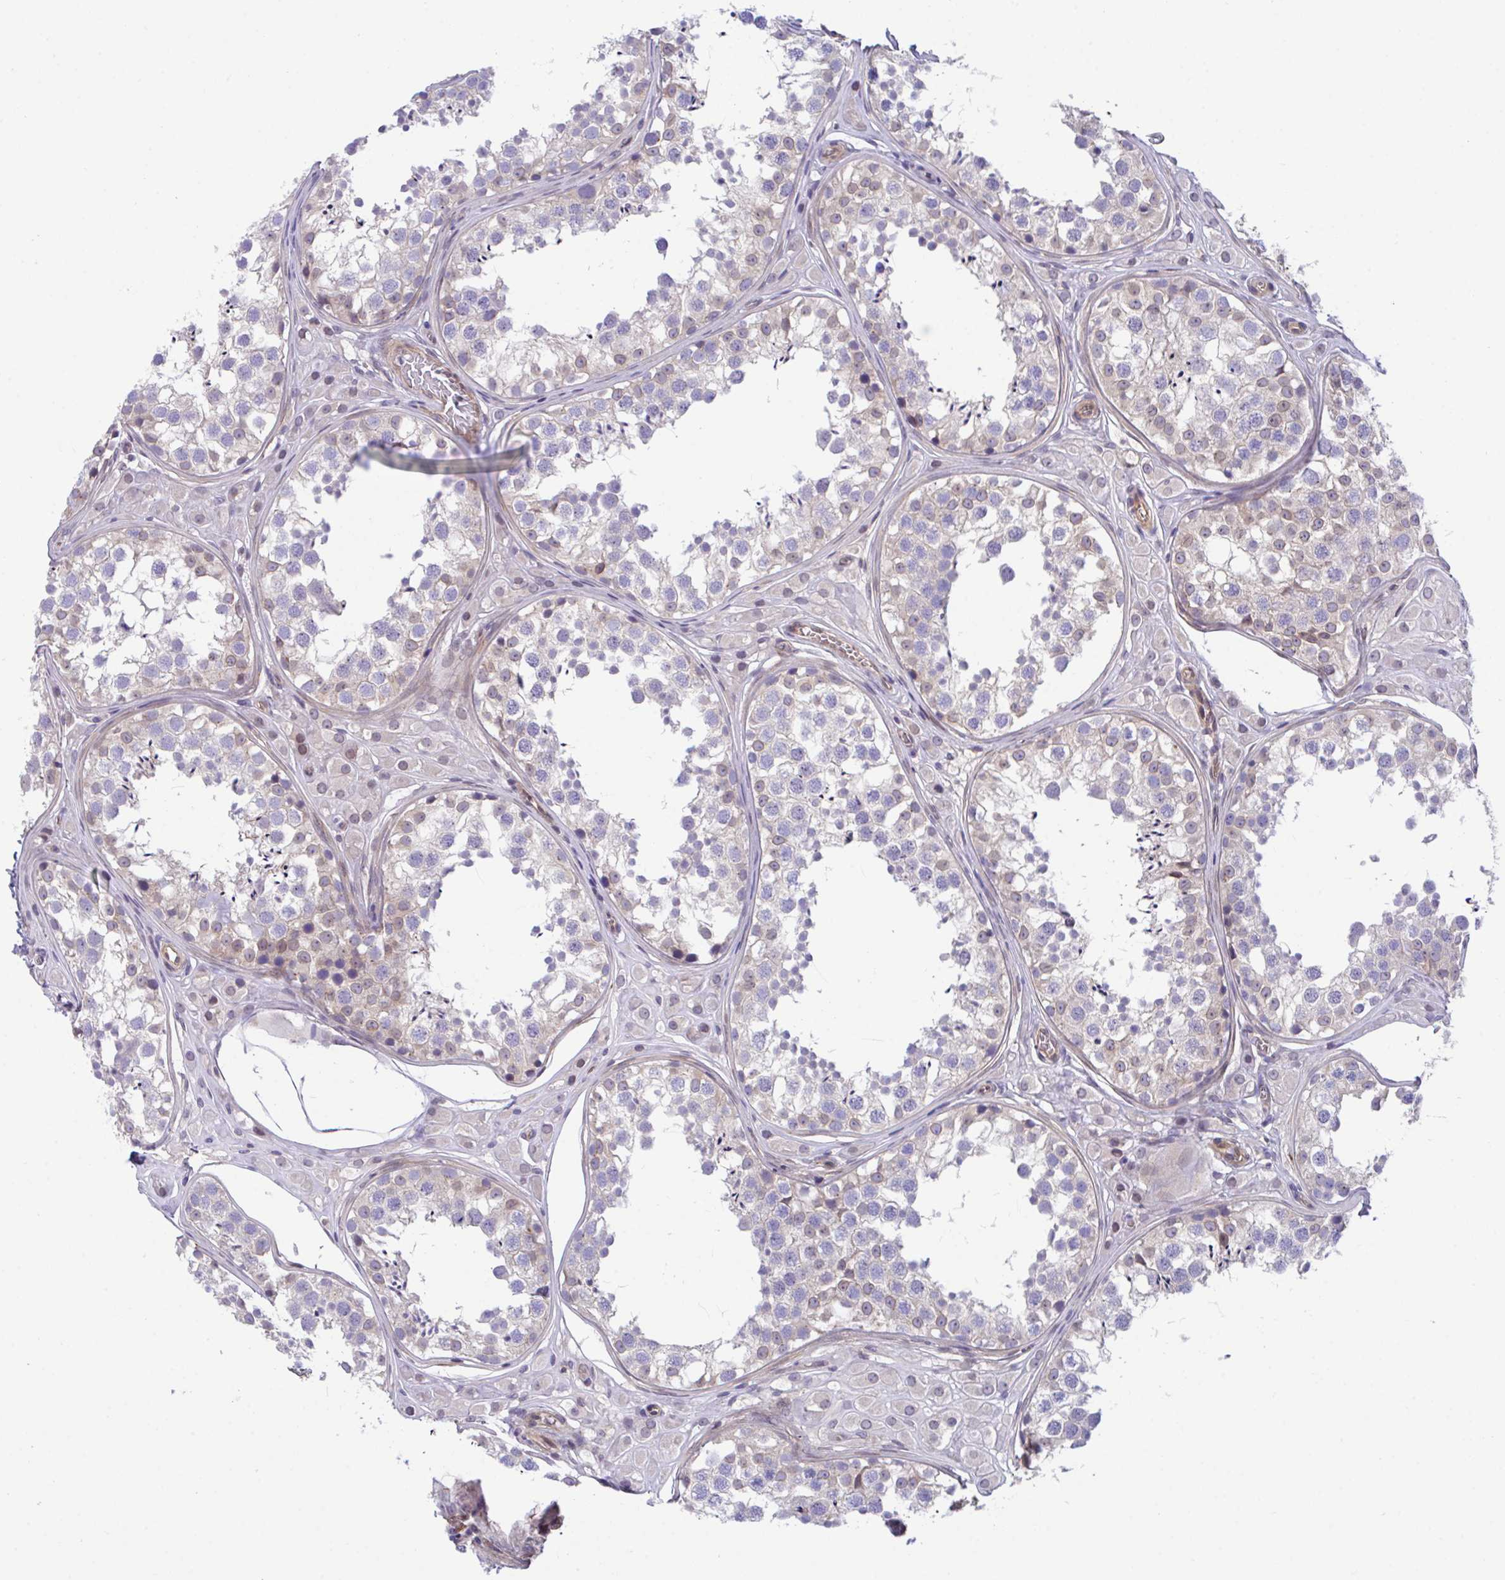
{"staining": {"intensity": "weak", "quantity": "<25%", "location": "cytoplasmic/membranous,nuclear"}, "tissue": "testis", "cell_type": "Cells in seminiferous ducts", "image_type": "normal", "snomed": [{"axis": "morphology", "description": "Normal tissue, NOS"}, {"axis": "topography", "description": "Testis"}], "caption": "This is an IHC histopathology image of benign testis. There is no staining in cells in seminiferous ducts.", "gene": "ZBED3", "patient": {"sex": "male", "age": 13}}